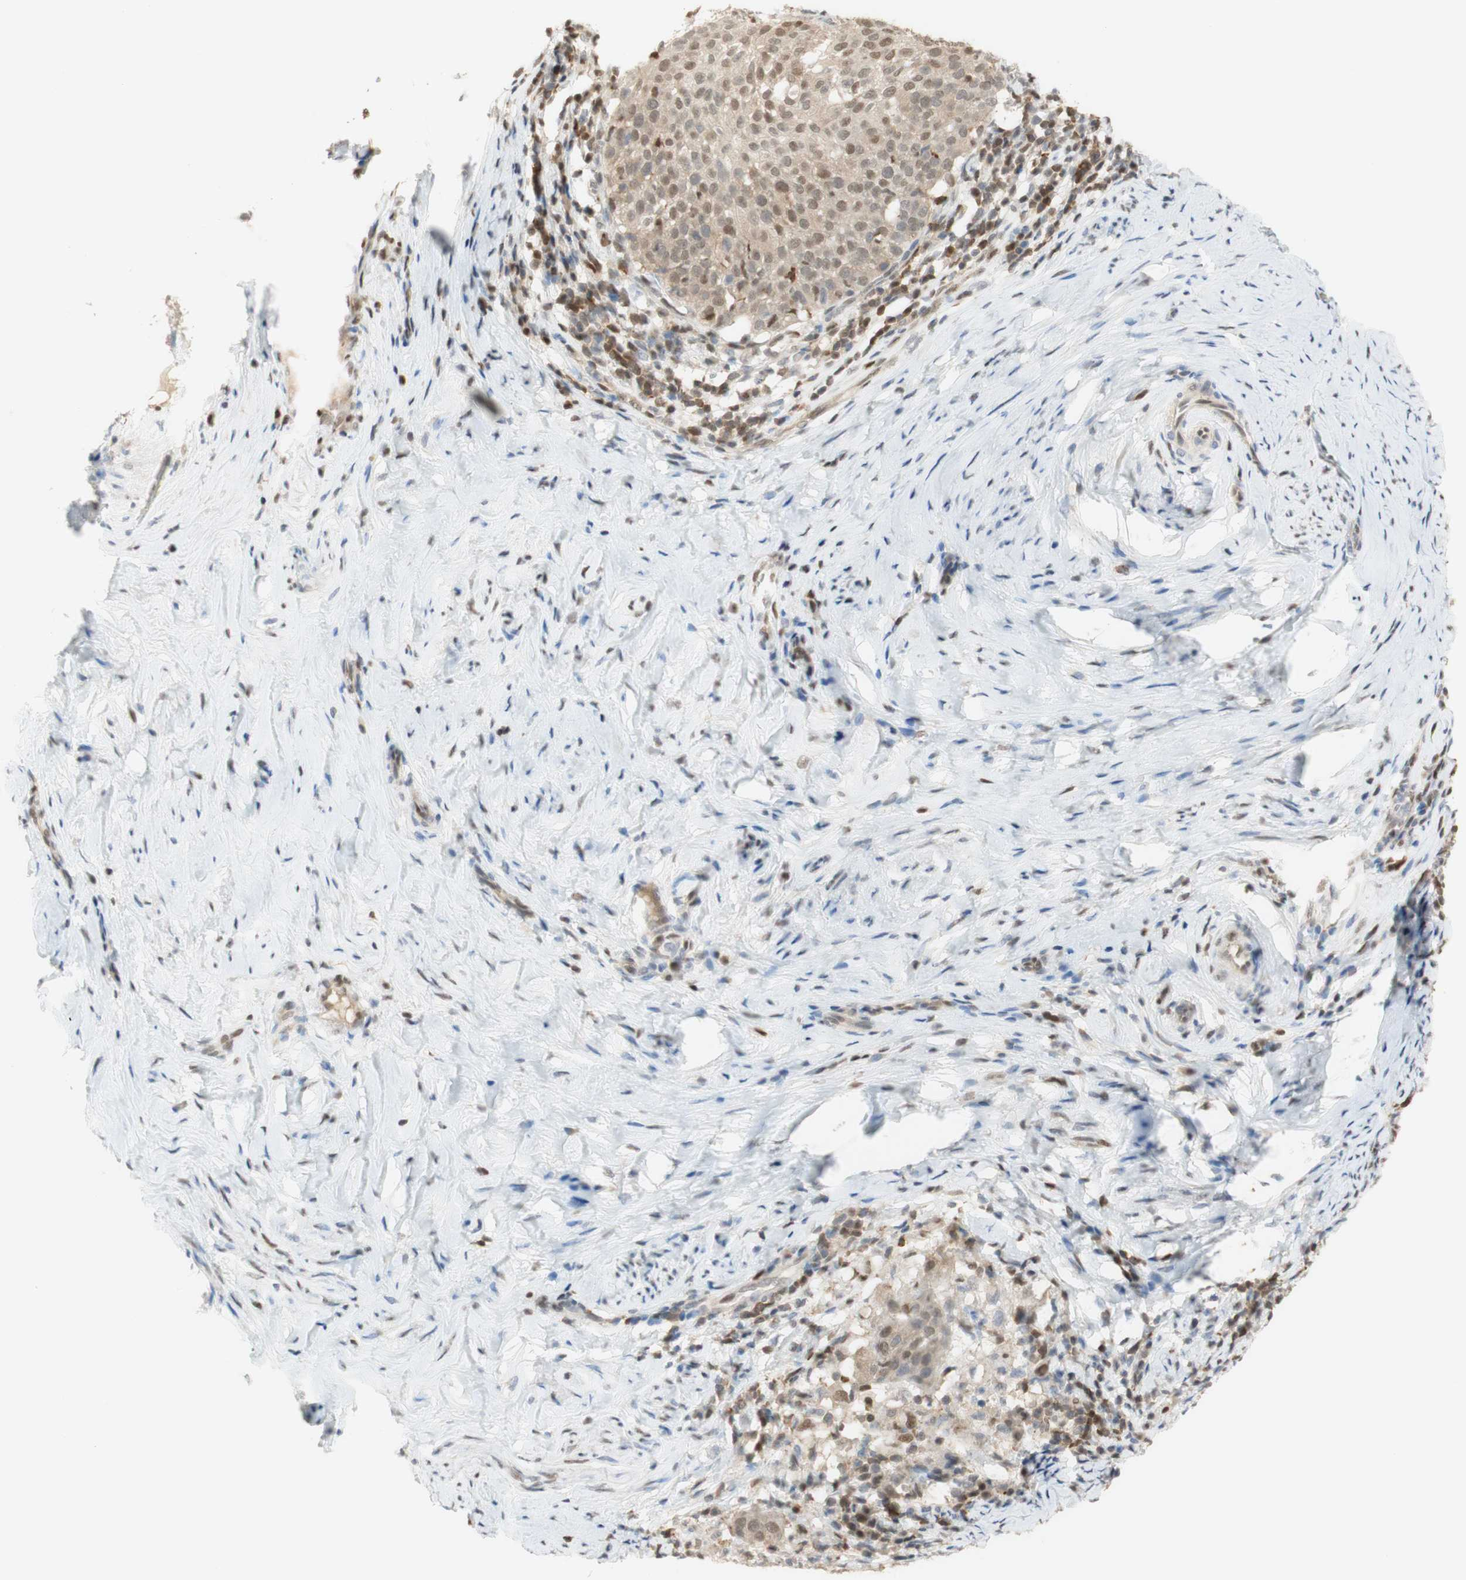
{"staining": {"intensity": "weak", "quantity": "25%-75%", "location": "cytoplasmic/membranous,nuclear"}, "tissue": "cervical cancer", "cell_type": "Tumor cells", "image_type": "cancer", "snomed": [{"axis": "morphology", "description": "Squamous cell carcinoma, NOS"}, {"axis": "topography", "description": "Cervix"}], "caption": "Weak cytoplasmic/membranous and nuclear protein expression is seen in approximately 25%-75% of tumor cells in cervical cancer (squamous cell carcinoma).", "gene": "NAP1L4", "patient": {"sex": "female", "age": 51}}